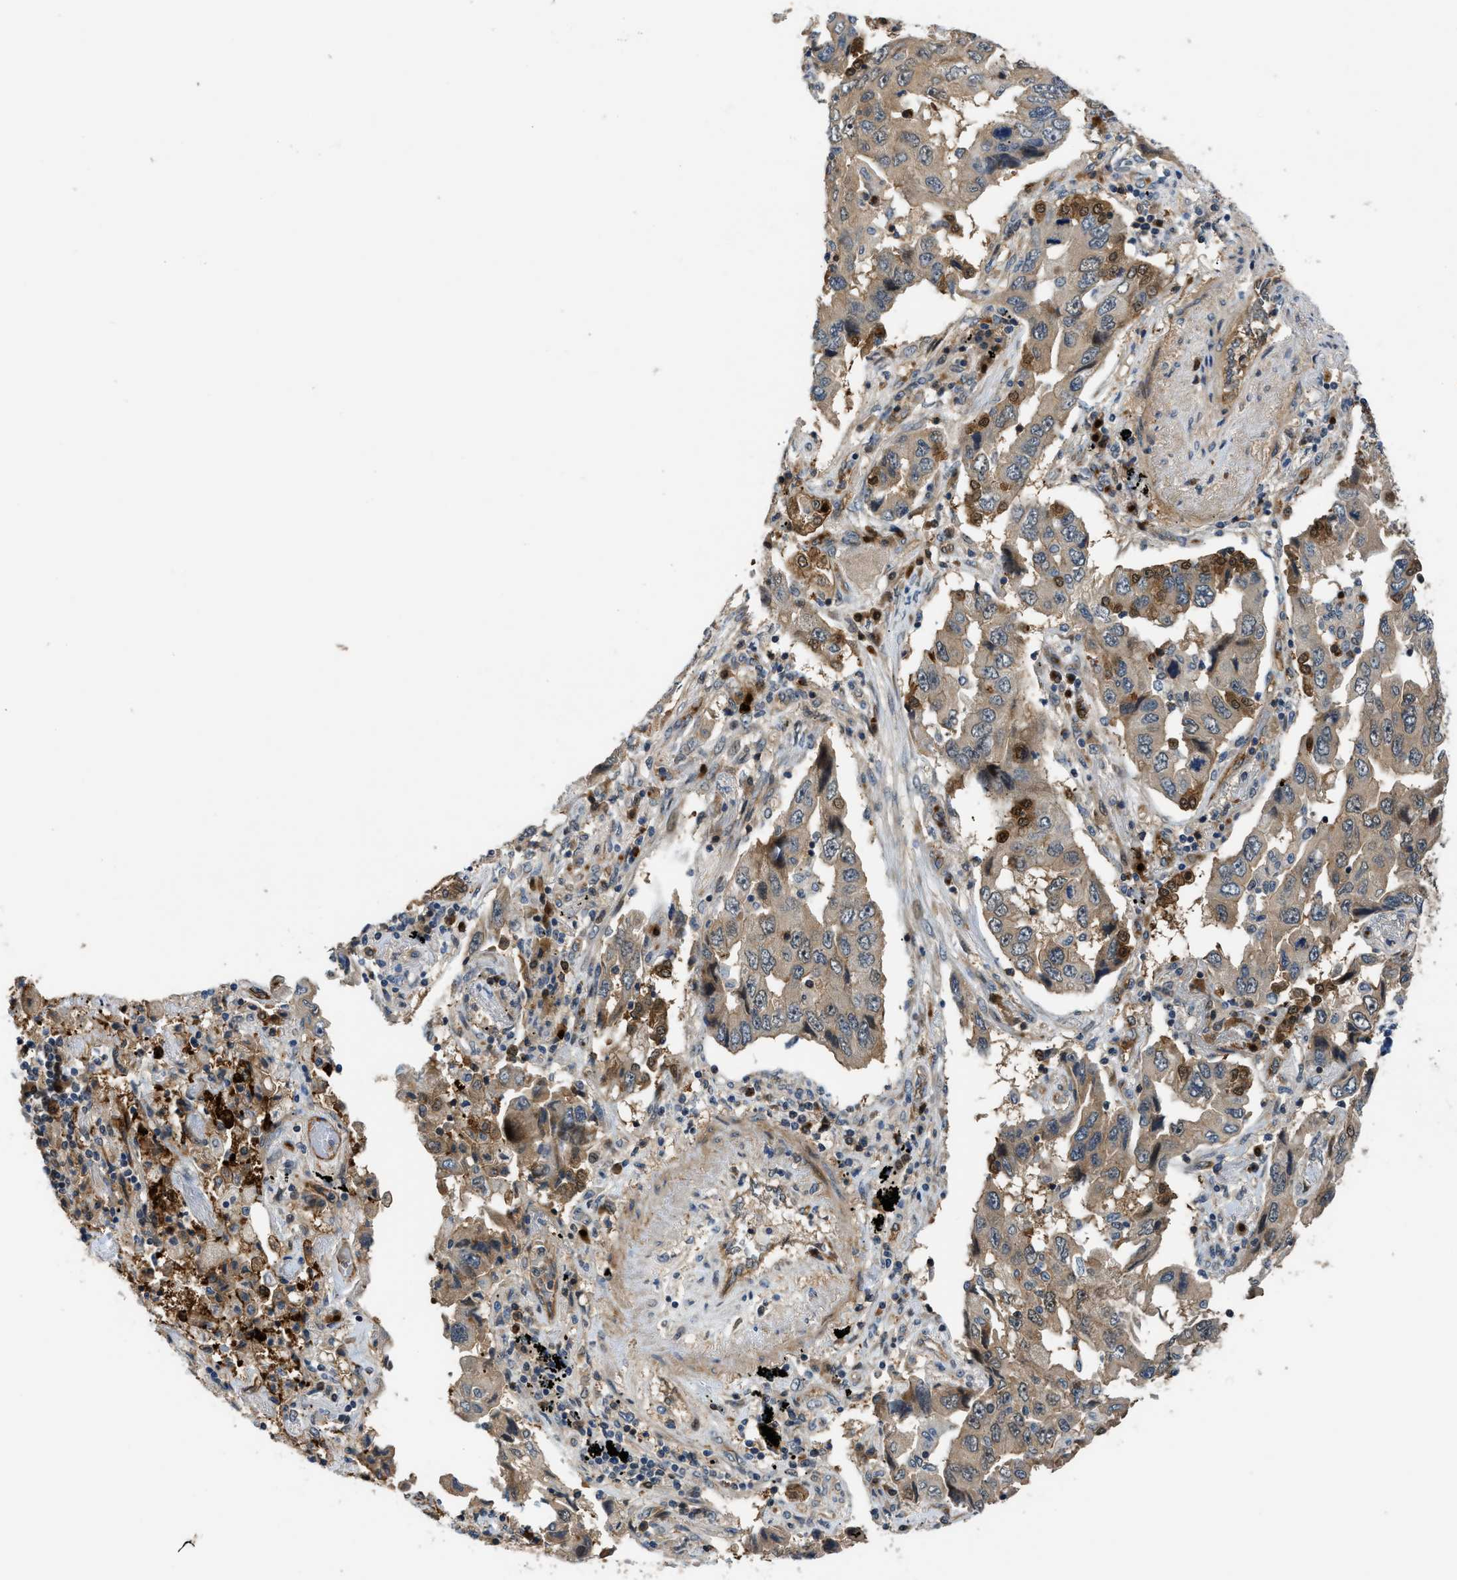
{"staining": {"intensity": "weak", "quantity": ">75%", "location": "cytoplasmic/membranous"}, "tissue": "lung cancer", "cell_type": "Tumor cells", "image_type": "cancer", "snomed": [{"axis": "morphology", "description": "Adenocarcinoma, NOS"}, {"axis": "topography", "description": "Lung"}], "caption": "DAB immunohistochemical staining of human lung cancer (adenocarcinoma) reveals weak cytoplasmic/membranous protein staining in approximately >75% of tumor cells. (DAB (3,3'-diaminobenzidine) IHC with brightfield microscopy, high magnification).", "gene": "TRAK2", "patient": {"sex": "female", "age": 65}}